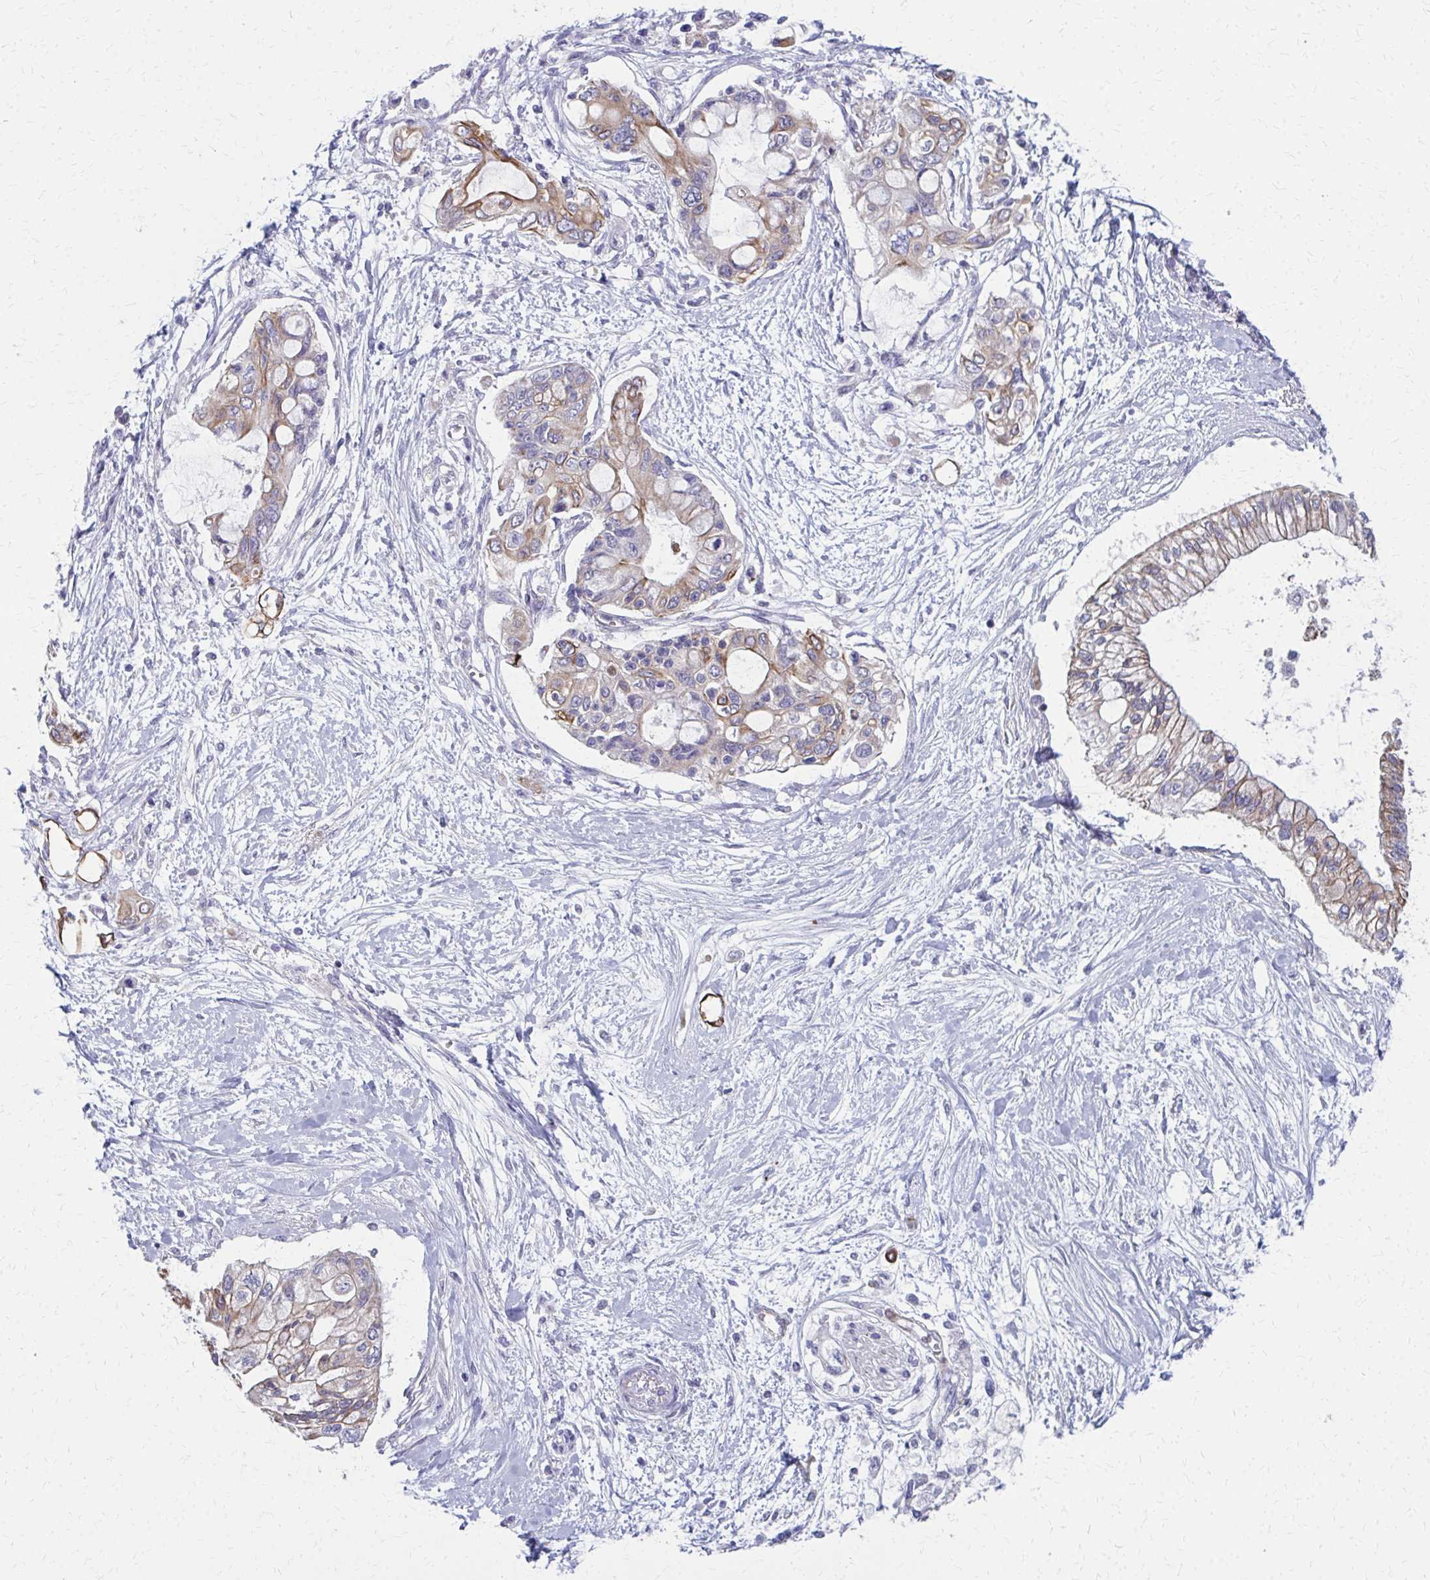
{"staining": {"intensity": "moderate", "quantity": "25%-75%", "location": "cytoplasmic/membranous"}, "tissue": "pancreatic cancer", "cell_type": "Tumor cells", "image_type": "cancer", "snomed": [{"axis": "morphology", "description": "Adenocarcinoma, NOS"}, {"axis": "topography", "description": "Pancreas"}], "caption": "This photomicrograph demonstrates immunohistochemistry (IHC) staining of pancreatic cancer (adenocarcinoma), with medium moderate cytoplasmic/membranous staining in about 25%-75% of tumor cells.", "gene": "FAHD1", "patient": {"sex": "female", "age": 77}}